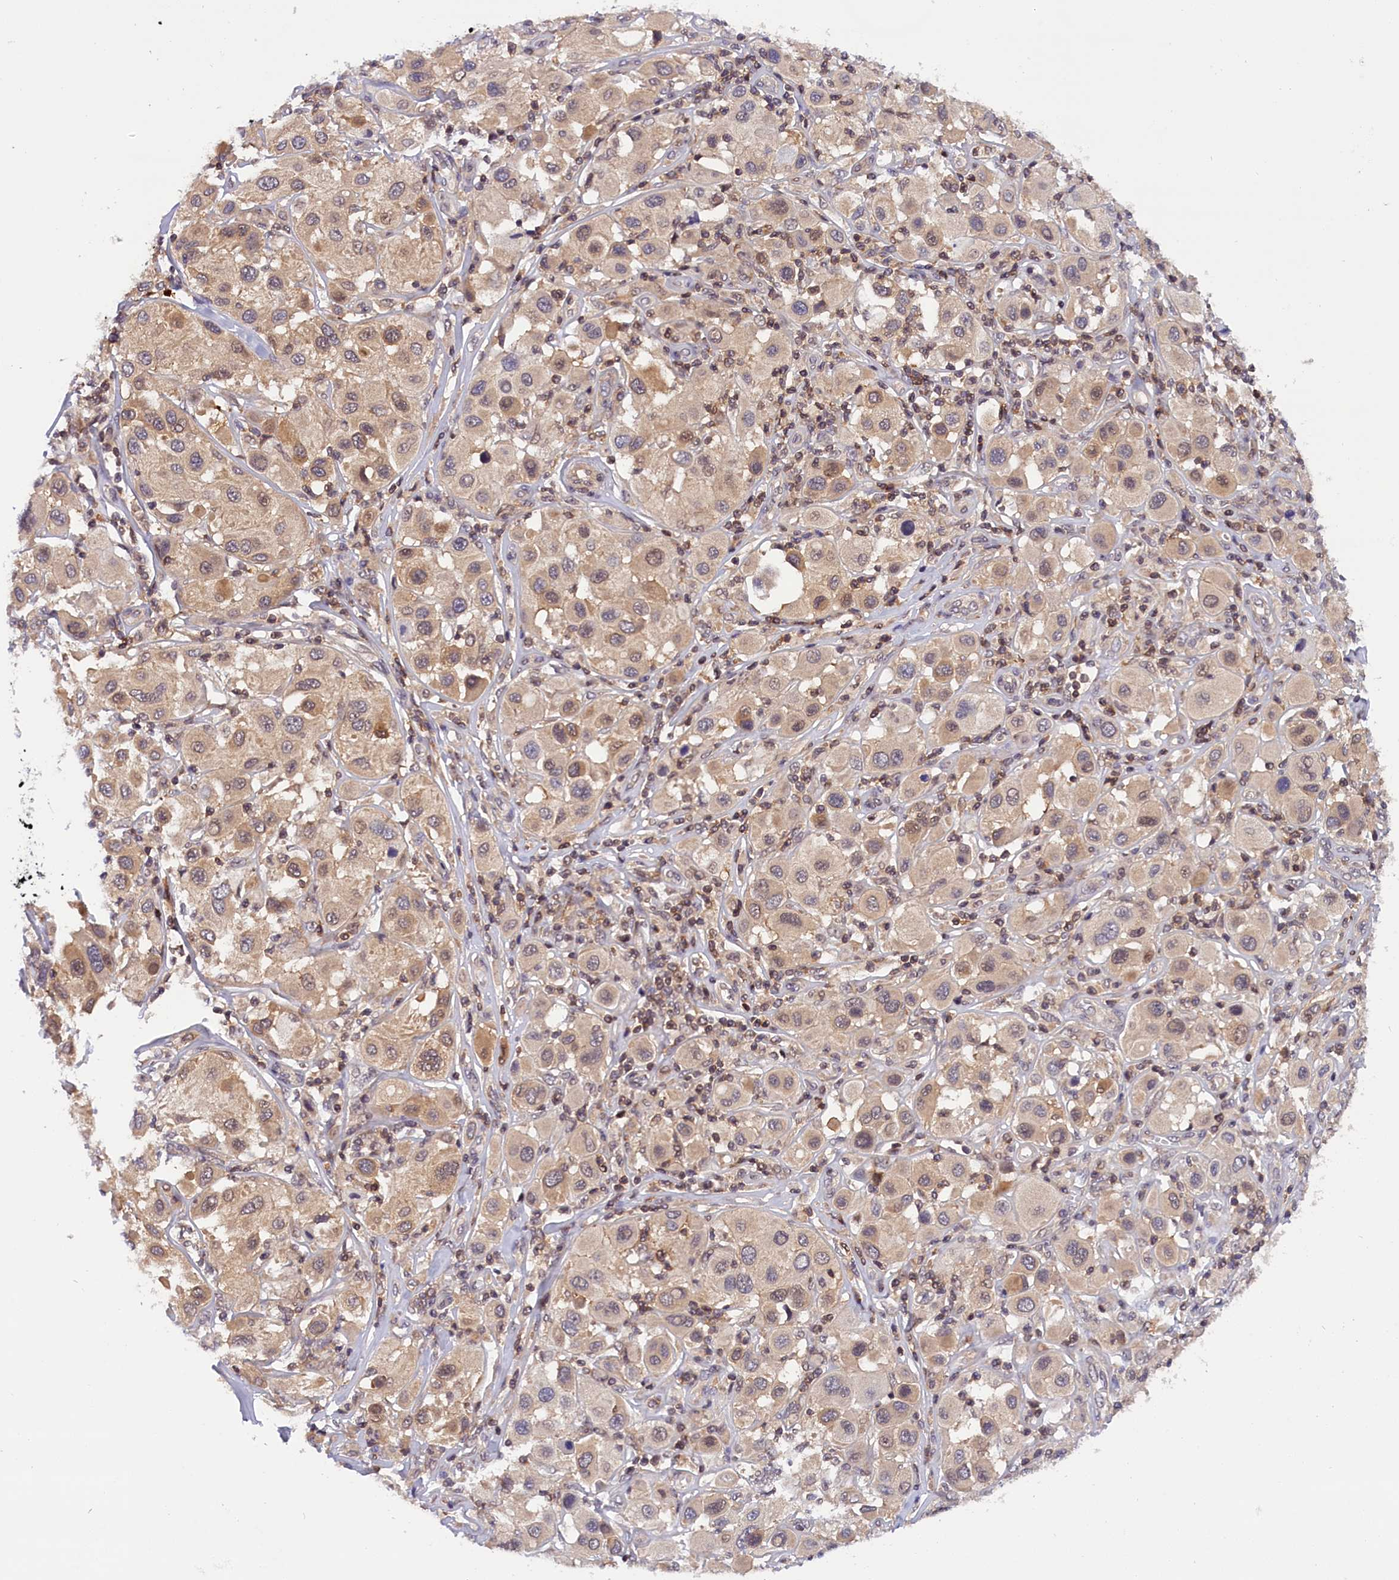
{"staining": {"intensity": "weak", "quantity": "<25%", "location": "cytoplasmic/membranous"}, "tissue": "melanoma", "cell_type": "Tumor cells", "image_type": "cancer", "snomed": [{"axis": "morphology", "description": "Malignant melanoma, Metastatic site"}, {"axis": "topography", "description": "Skin"}], "caption": "This is a photomicrograph of immunohistochemistry (IHC) staining of malignant melanoma (metastatic site), which shows no positivity in tumor cells.", "gene": "TBCB", "patient": {"sex": "male", "age": 41}}